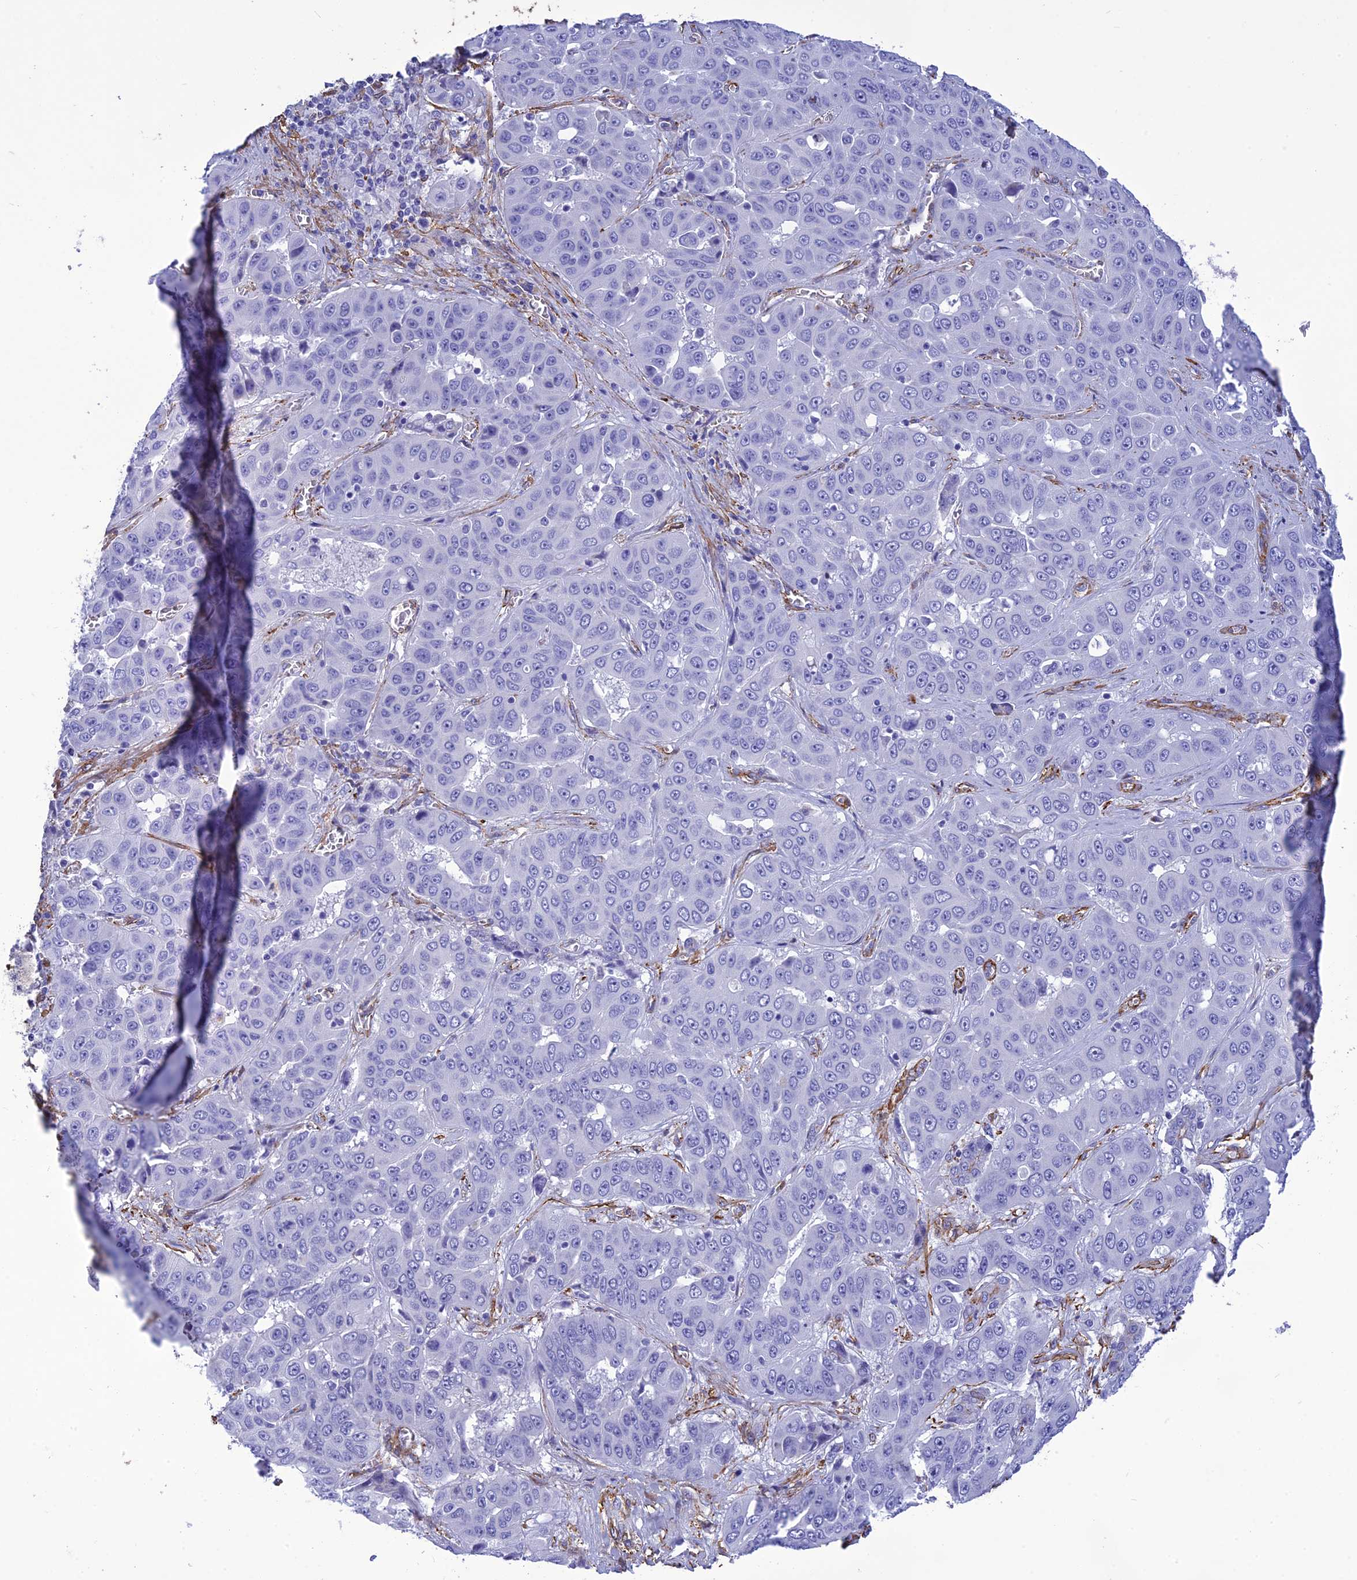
{"staining": {"intensity": "negative", "quantity": "none", "location": "none"}, "tissue": "liver cancer", "cell_type": "Tumor cells", "image_type": "cancer", "snomed": [{"axis": "morphology", "description": "Cholangiocarcinoma"}, {"axis": "topography", "description": "Liver"}], "caption": "Immunohistochemistry (IHC) photomicrograph of neoplastic tissue: liver cholangiocarcinoma stained with DAB exhibits no significant protein positivity in tumor cells.", "gene": "NKD1", "patient": {"sex": "female", "age": 52}}